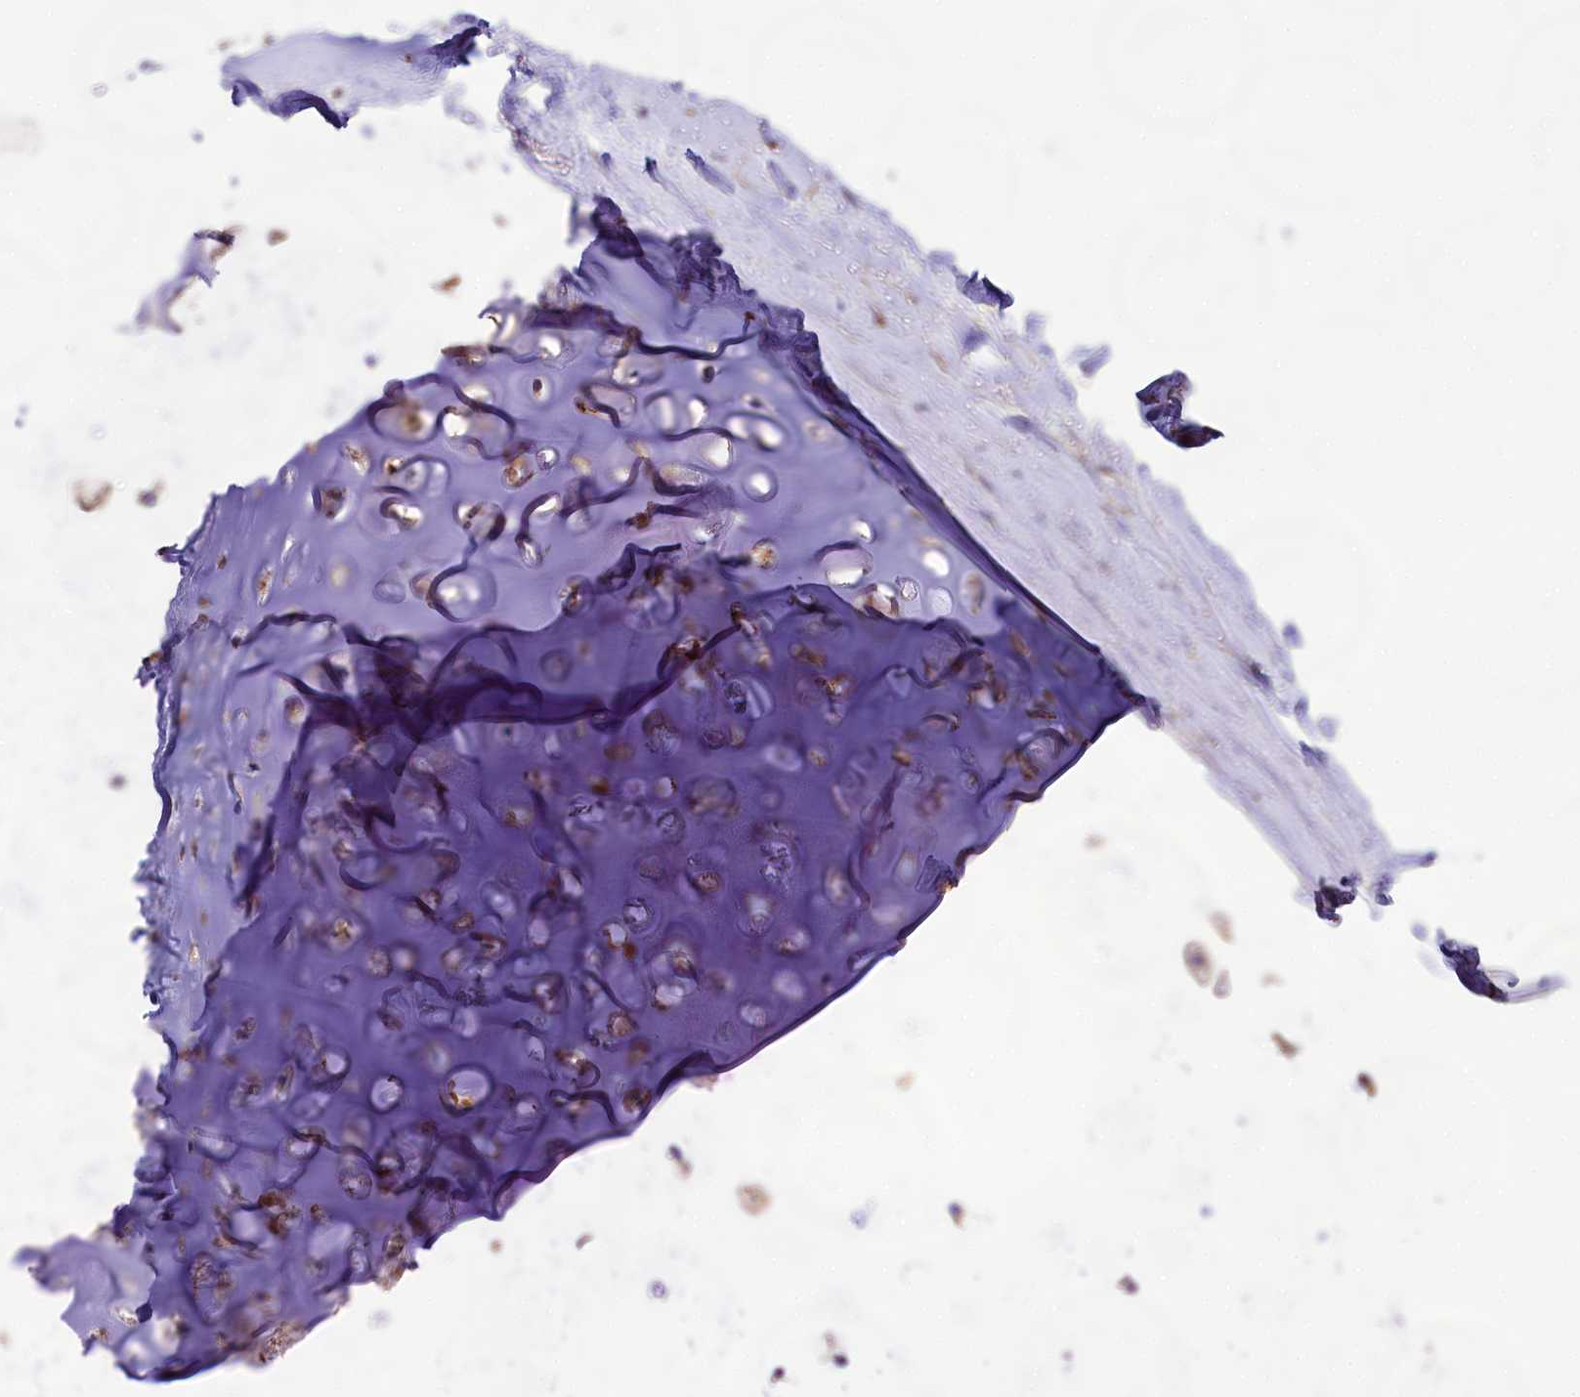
{"staining": {"intensity": "moderate", "quantity": "<25%", "location": "cytoplasmic/membranous"}, "tissue": "adipose tissue", "cell_type": "Adipocytes", "image_type": "normal", "snomed": [{"axis": "morphology", "description": "Normal tissue, NOS"}, {"axis": "topography", "description": "Lymph node"}, {"axis": "topography", "description": "Bronchus"}], "caption": "Protein expression analysis of unremarkable human adipose tissue reveals moderate cytoplasmic/membranous positivity in about <25% of adipocytes. Nuclei are stained in blue.", "gene": "CD99", "patient": {"sex": "male", "age": 63}}